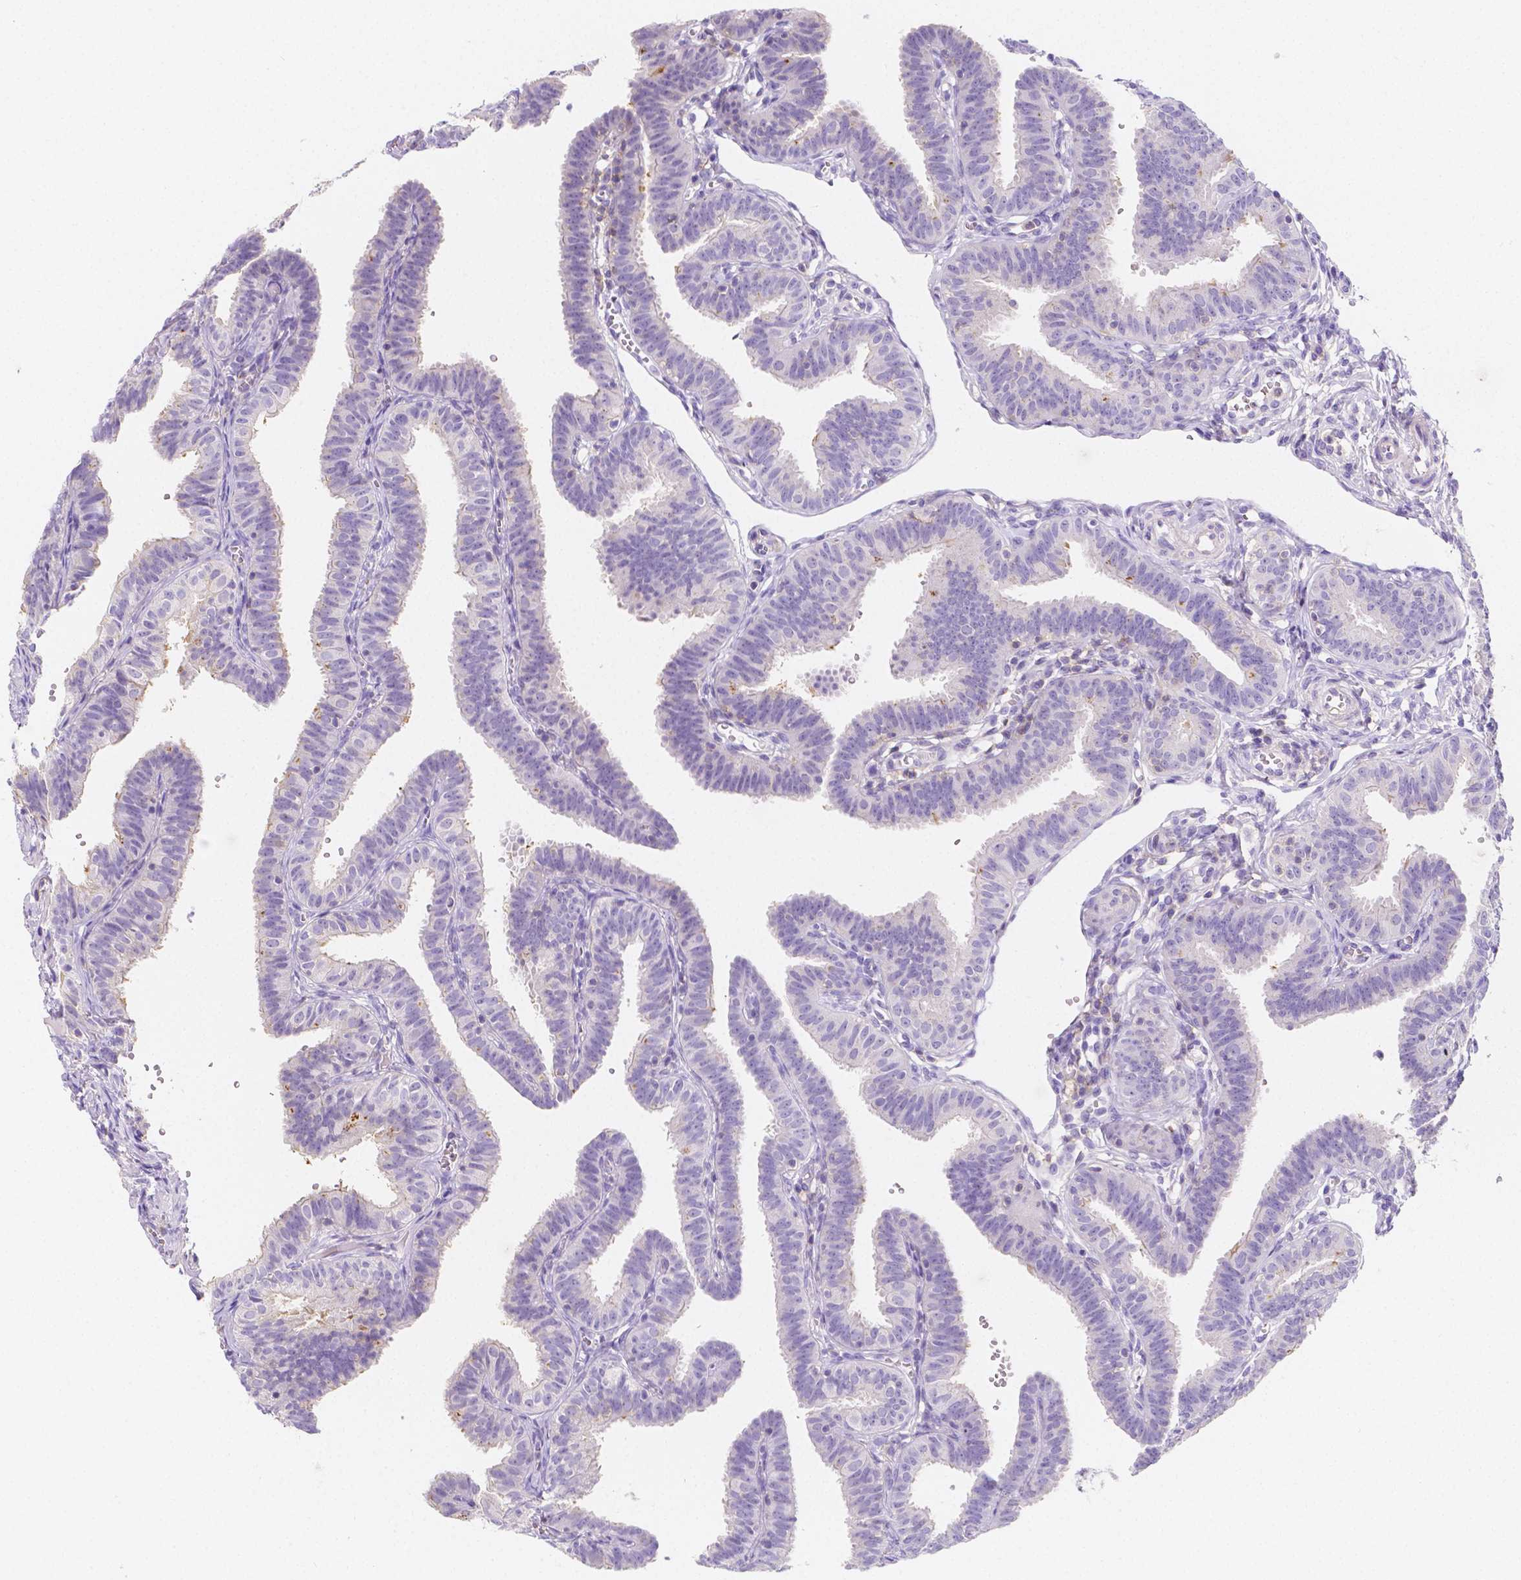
{"staining": {"intensity": "moderate", "quantity": "<25%", "location": "cytoplasmic/membranous"}, "tissue": "fallopian tube", "cell_type": "Glandular cells", "image_type": "normal", "snomed": [{"axis": "morphology", "description": "Normal tissue, NOS"}, {"axis": "topography", "description": "Fallopian tube"}], "caption": "A histopathology image showing moderate cytoplasmic/membranous positivity in approximately <25% of glandular cells in unremarkable fallopian tube, as visualized by brown immunohistochemical staining.", "gene": "GABRD", "patient": {"sex": "female", "age": 25}}